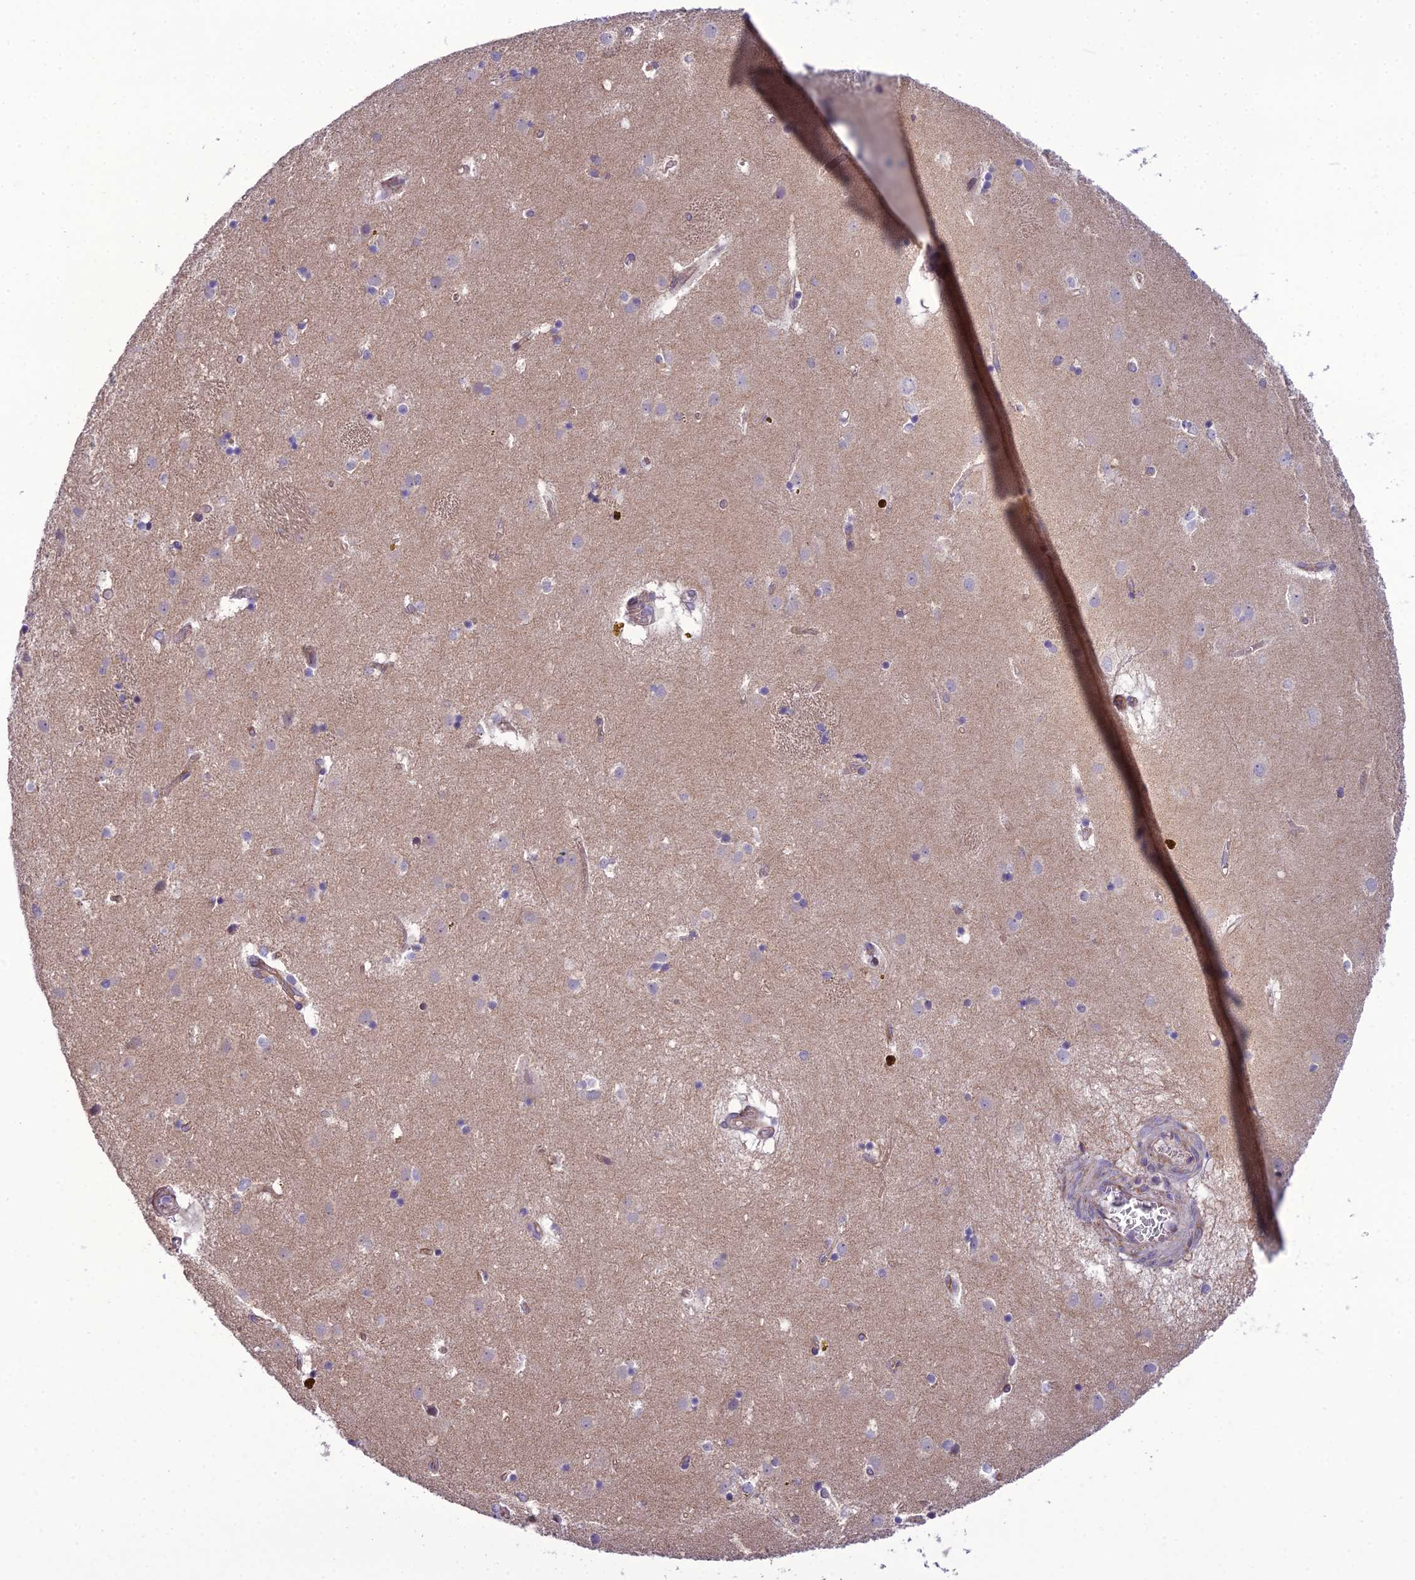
{"staining": {"intensity": "negative", "quantity": "none", "location": "none"}, "tissue": "caudate", "cell_type": "Glial cells", "image_type": "normal", "snomed": [{"axis": "morphology", "description": "Normal tissue, NOS"}, {"axis": "topography", "description": "Lateral ventricle wall"}], "caption": "Caudate stained for a protein using immunohistochemistry displays no staining glial cells.", "gene": "NODAL", "patient": {"sex": "male", "age": 70}}